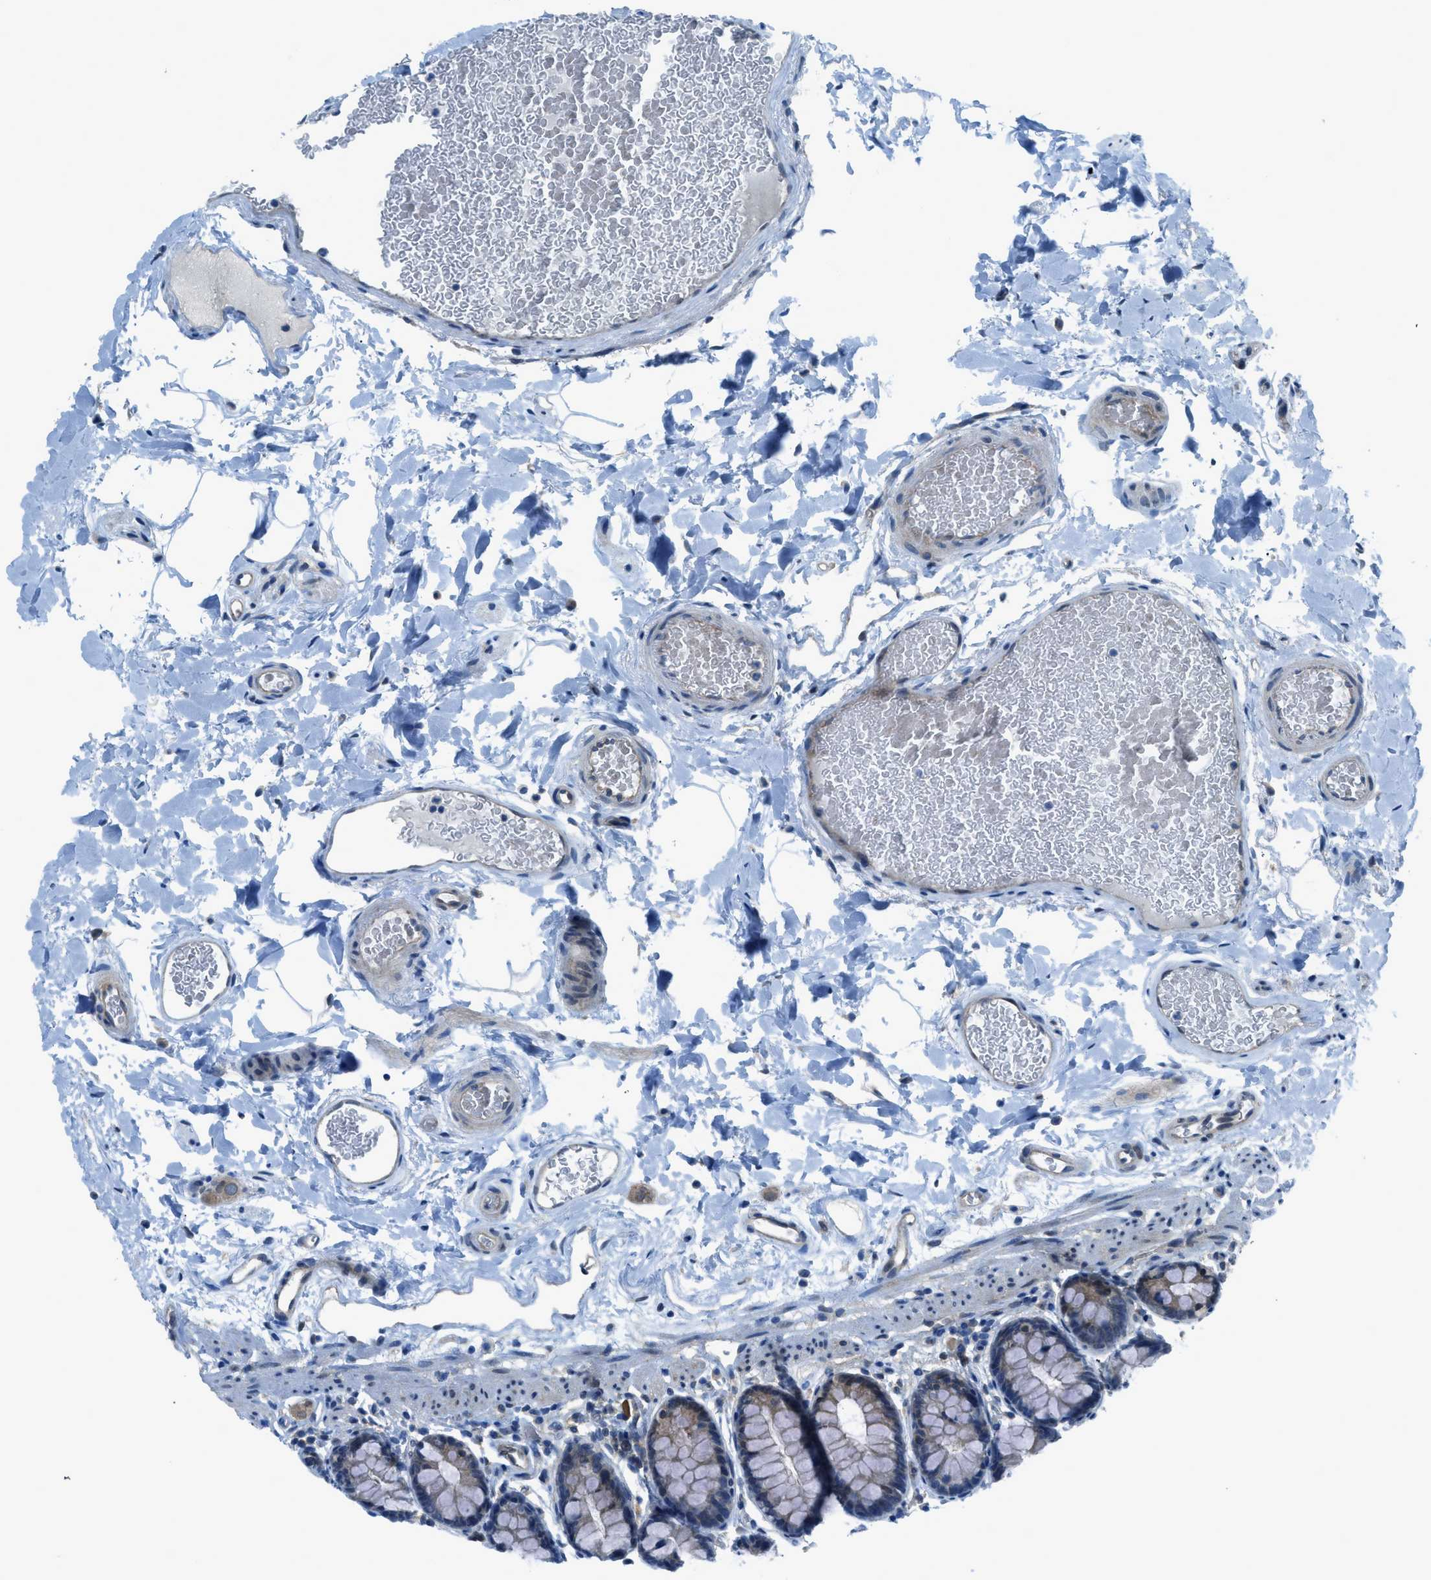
{"staining": {"intensity": "weak", "quantity": "25%-75%", "location": "cytoplasmic/membranous"}, "tissue": "colon", "cell_type": "Endothelial cells", "image_type": "normal", "snomed": [{"axis": "morphology", "description": "Normal tissue, NOS"}, {"axis": "topography", "description": "Colon"}], "caption": "Immunohistochemistry (IHC) image of benign colon: colon stained using immunohistochemistry (IHC) reveals low levels of weak protein expression localized specifically in the cytoplasmic/membranous of endothelial cells, appearing as a cytoplasmic/membranous brown color.", "gene": "PRKN", "patient": {"sex": "female", "age": 80}}